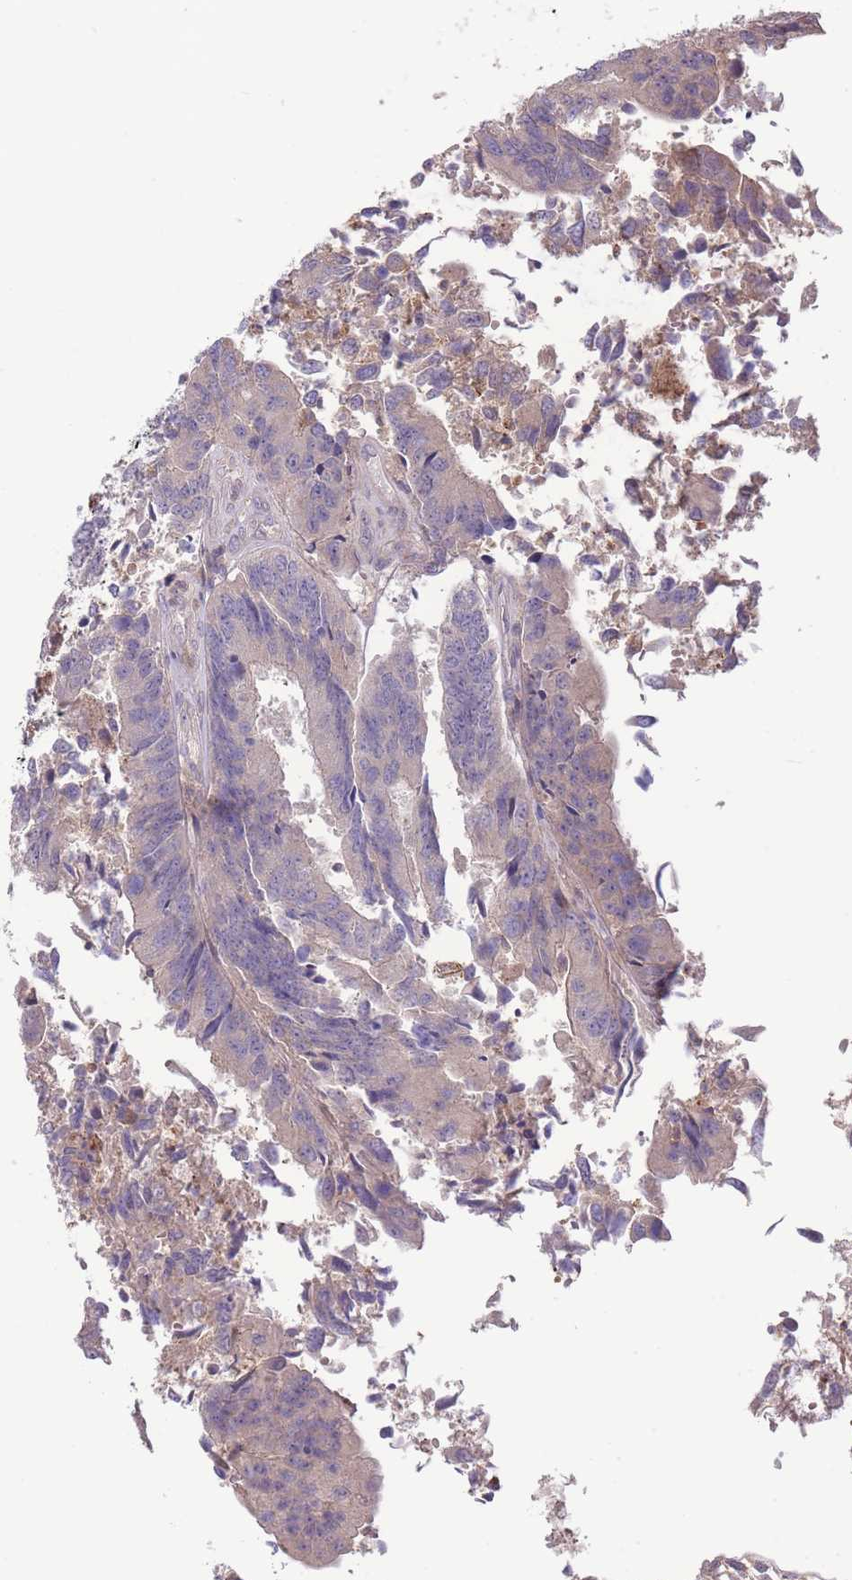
{"staining": {"intensity": "weak", "quantity": "<25%", "location": "cytoplasmic/membranous"}, "tissue": "colorectal cancer", "cell_type": "Tumor cells", "image_type": "cancer", "snomed": [{"axis": "morphology", "description": "Adenocarcinoma, NOS"}, {"axis": "topography", "description": "Colon"}], "caption": "A micrograph of colorectal cancer (adenocarcinoma) stained for a protein reveals no brown staining in tumor cells.", "gene": "ZNF304", "patient": {"sex": "female", "age": 67}}